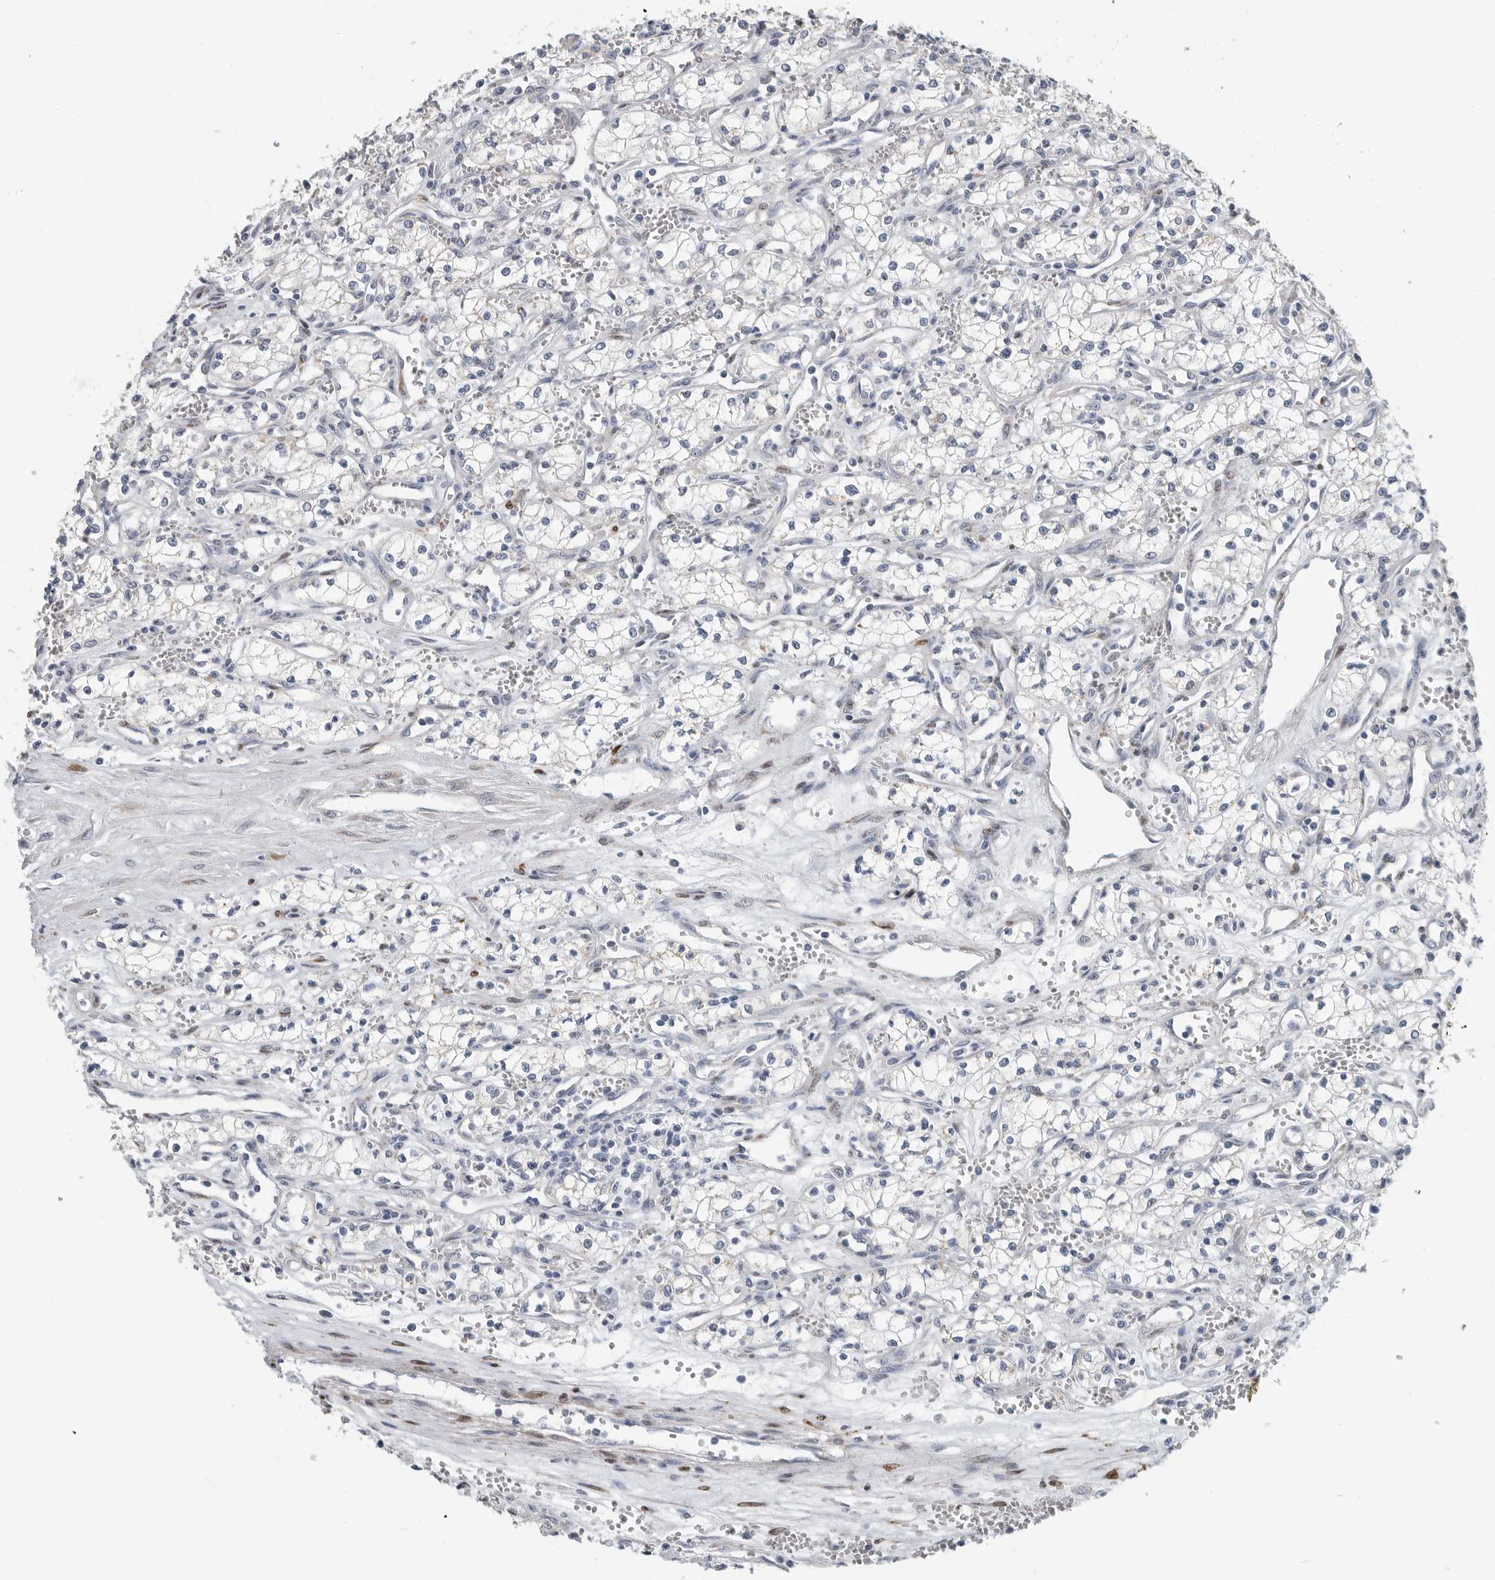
{"staining": {"intensity": "negative", "quantity": "none", "location": "none"}, "tissue": "renal cancer", "cell_type": "Tumor cells", "image_type": "cancer", "snomed": [{"axis": "morphology", "description": "Adenocarcinoma, NOS"}, {"axis": "topography", "description": "Kidney"}], "caption": "Adenocarcinoma (renal) was stained to show a protein in brown. There is no significant positivity in tumor cells.", "gene": "PLN", "patient": {"sex": "male", "age": 59}}